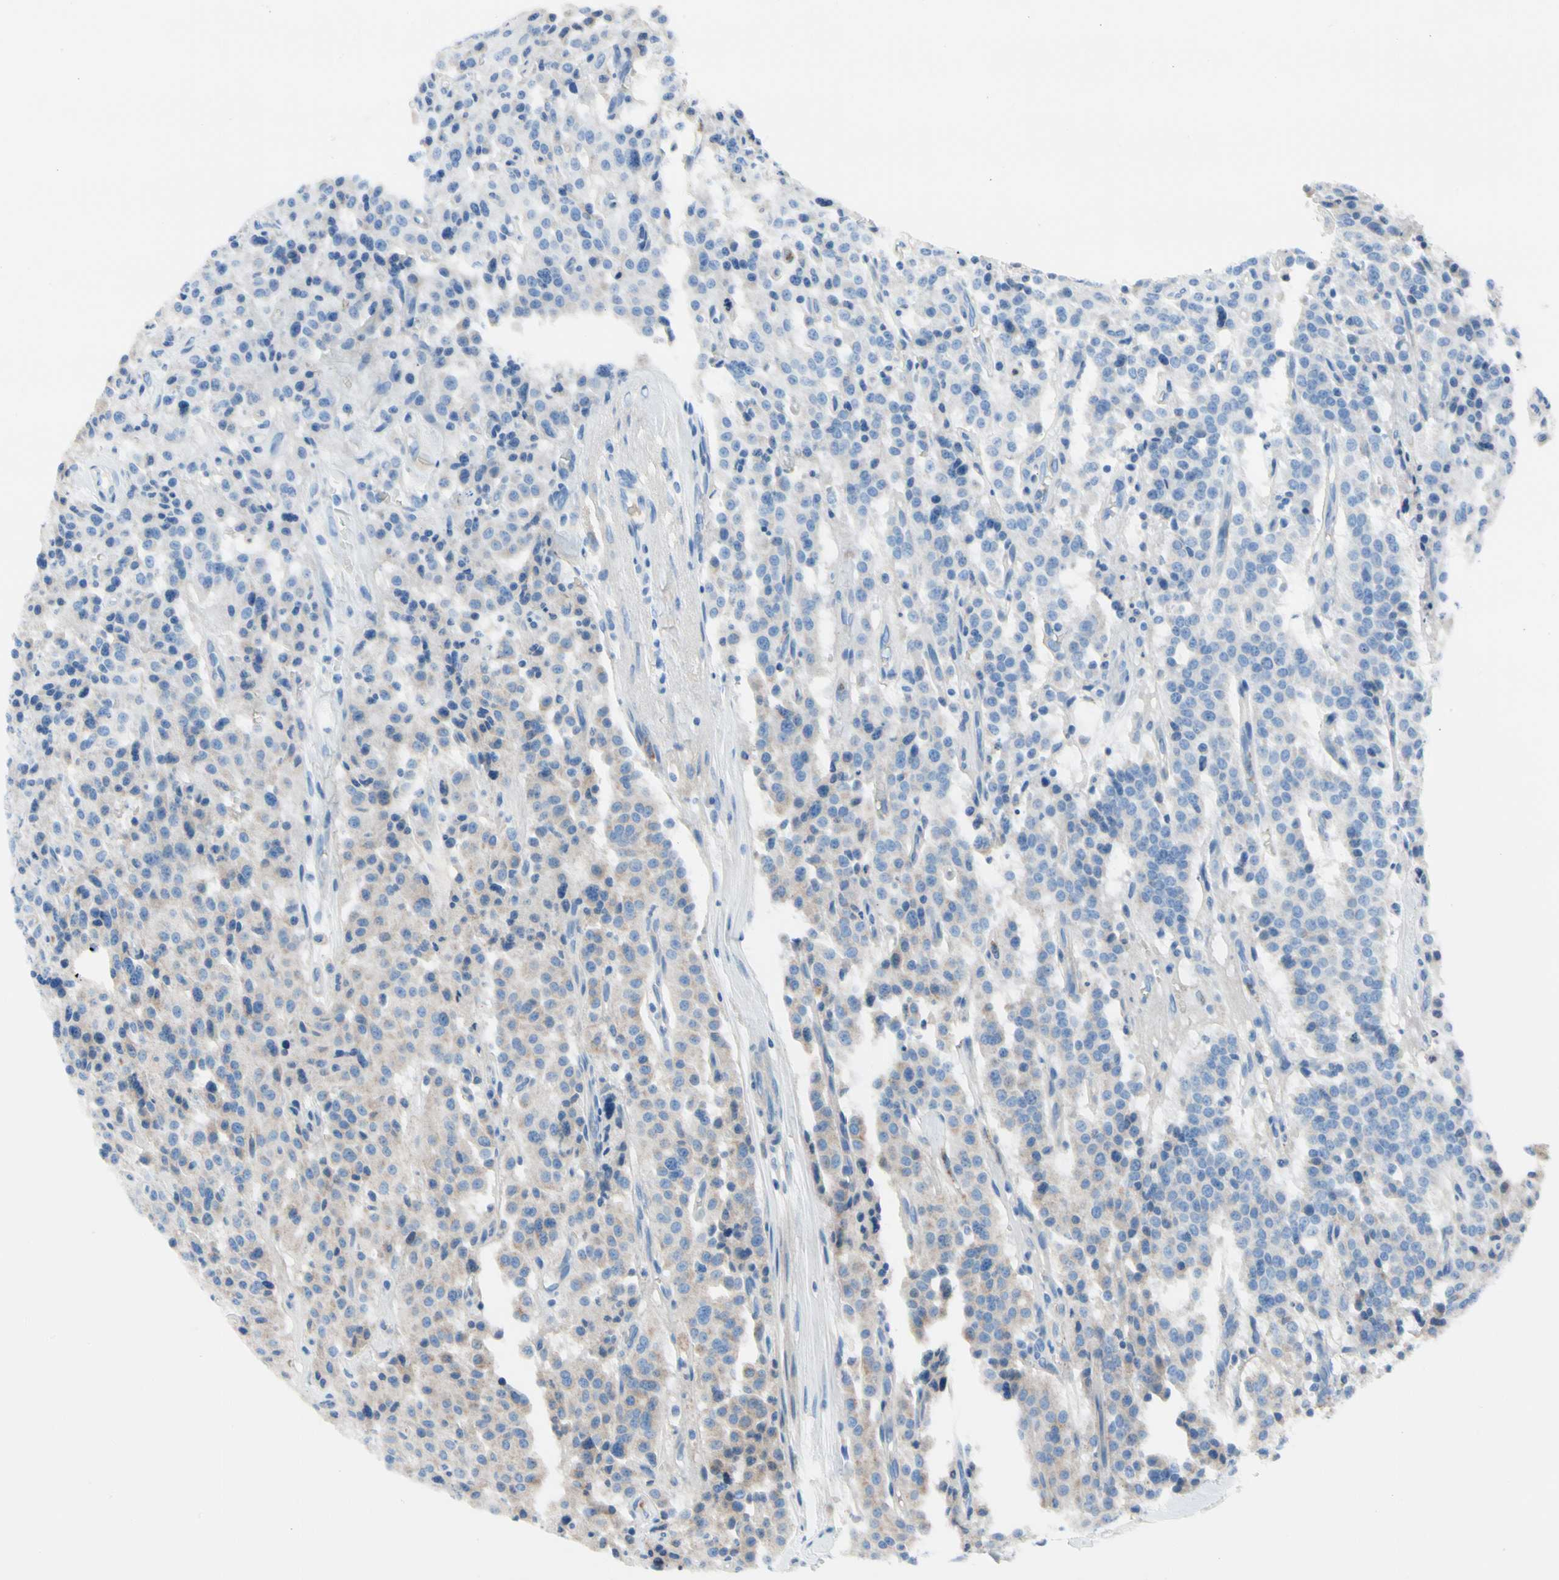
{"staining": {"intensity": "negative", "quantity": "none", "location": "none"}, "tissue": "carcinoid", "cell_type": "Tumor cells", "image_type": "cancer", "snomed": [{"axis": "morphology", "description": "Carcinoid, malignant, NOS"}, {"axis": "topography", "description": "Lung"}], "caption": "An image of malignant carcinoid stained for a protein reveals no brown staining in tumor cells.", "gene": "HJURP", "patient": {"sex": "male", "age": 30}}